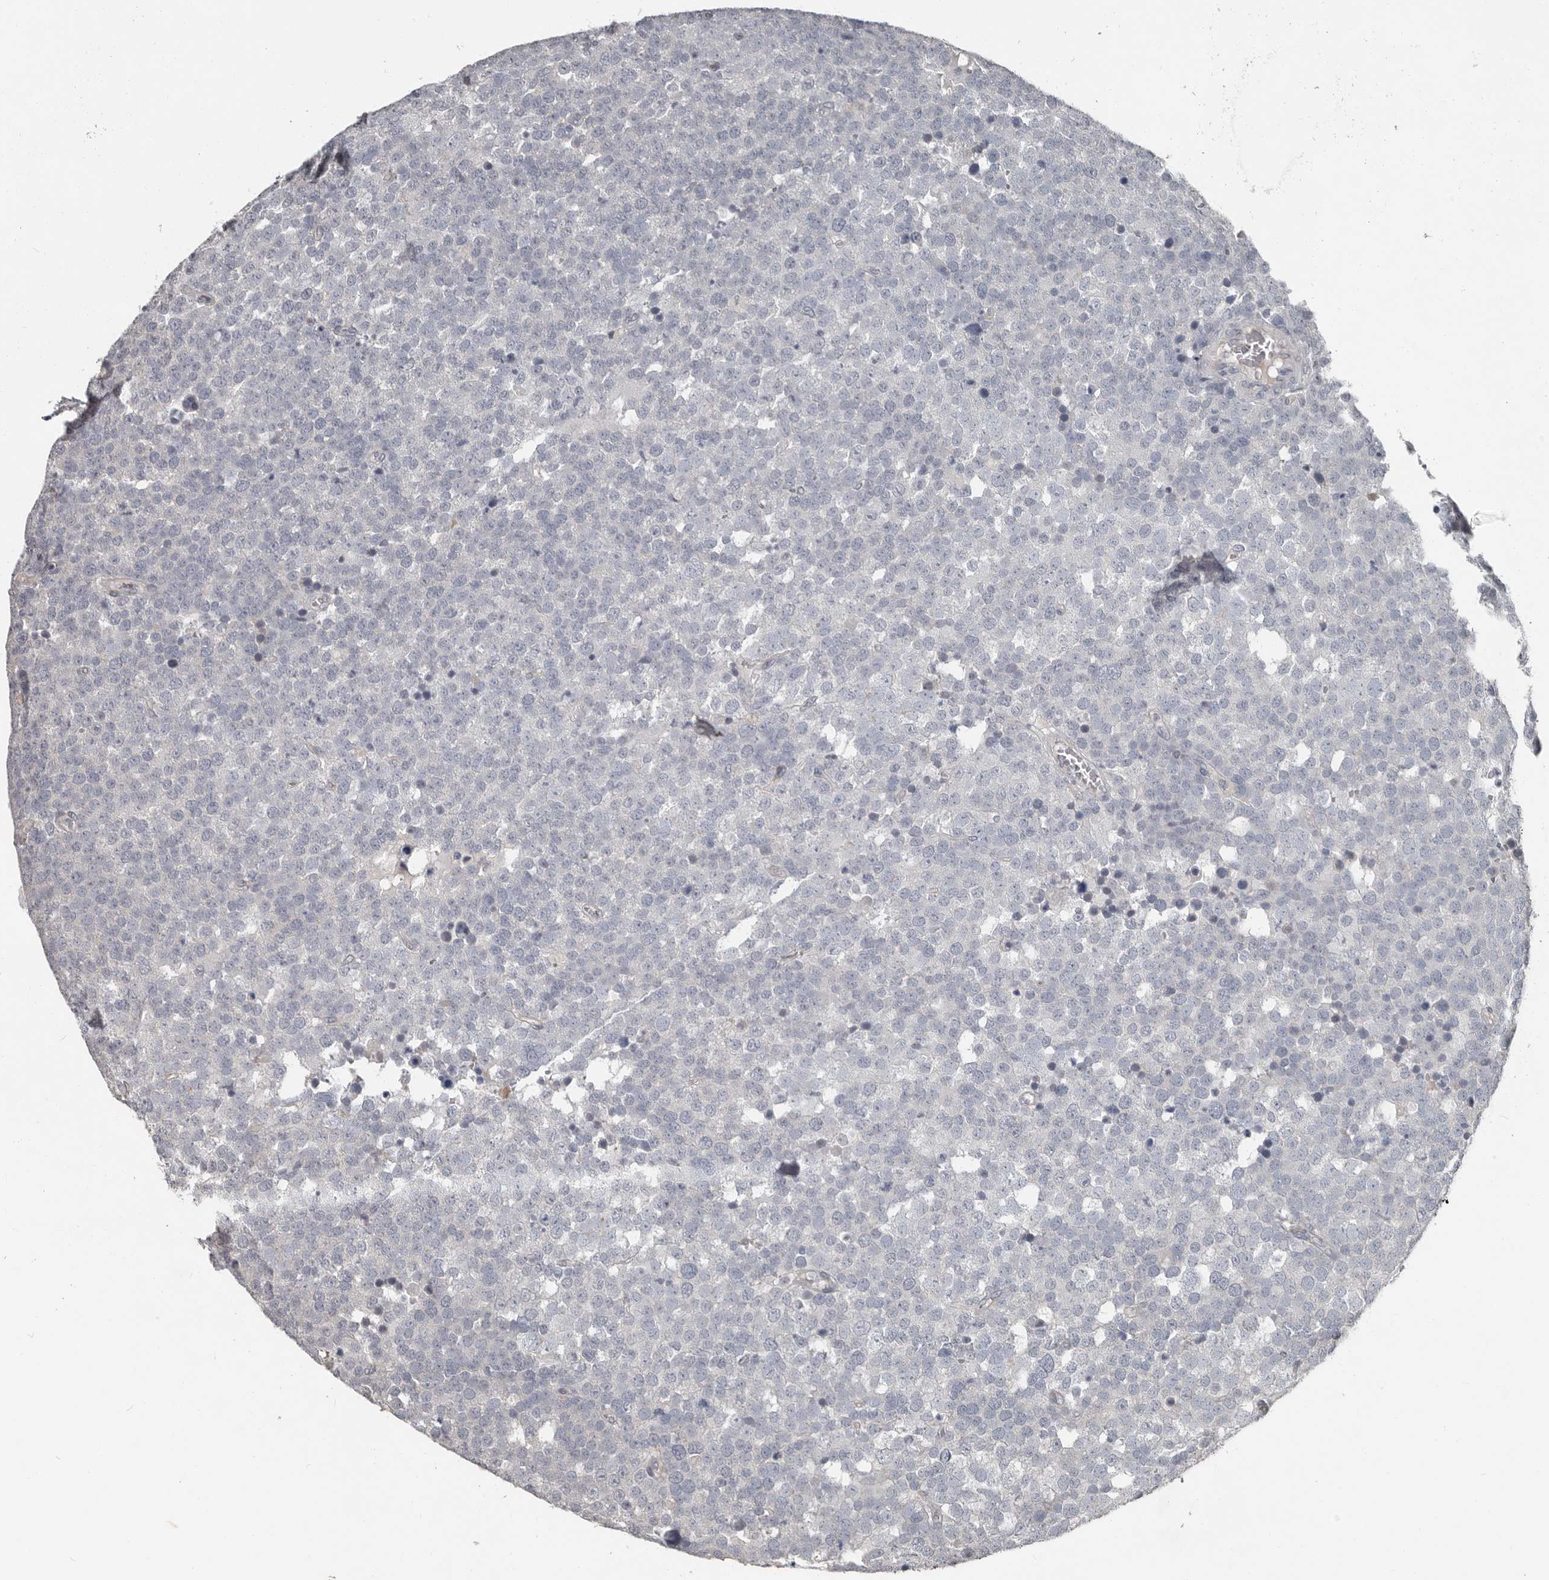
{"staining": {"intensity": "negative", "quantity": "none", "location": "none"}, "tissue": "testis cancer", "cell_type": "Tumor cells", "image_type": "cancer", "snomed": [{"axis": "morphology", "description": "Seminoma, NOS"}, {"axis": "topography", "description": "Testis"}], "caption": "This is a histopathology image of immunohistochemistry staining of testis cancer, which shows no expression in tumor cells. The staining was performed using DAB (3,3'-diaminobenzidine) to visualize the protein expression in brown, while the nuclei were stained in blue with hematoxylin (Magnification: 20x).", "gene": "CA6", "patient": {"sex": "male", "age": 71}}